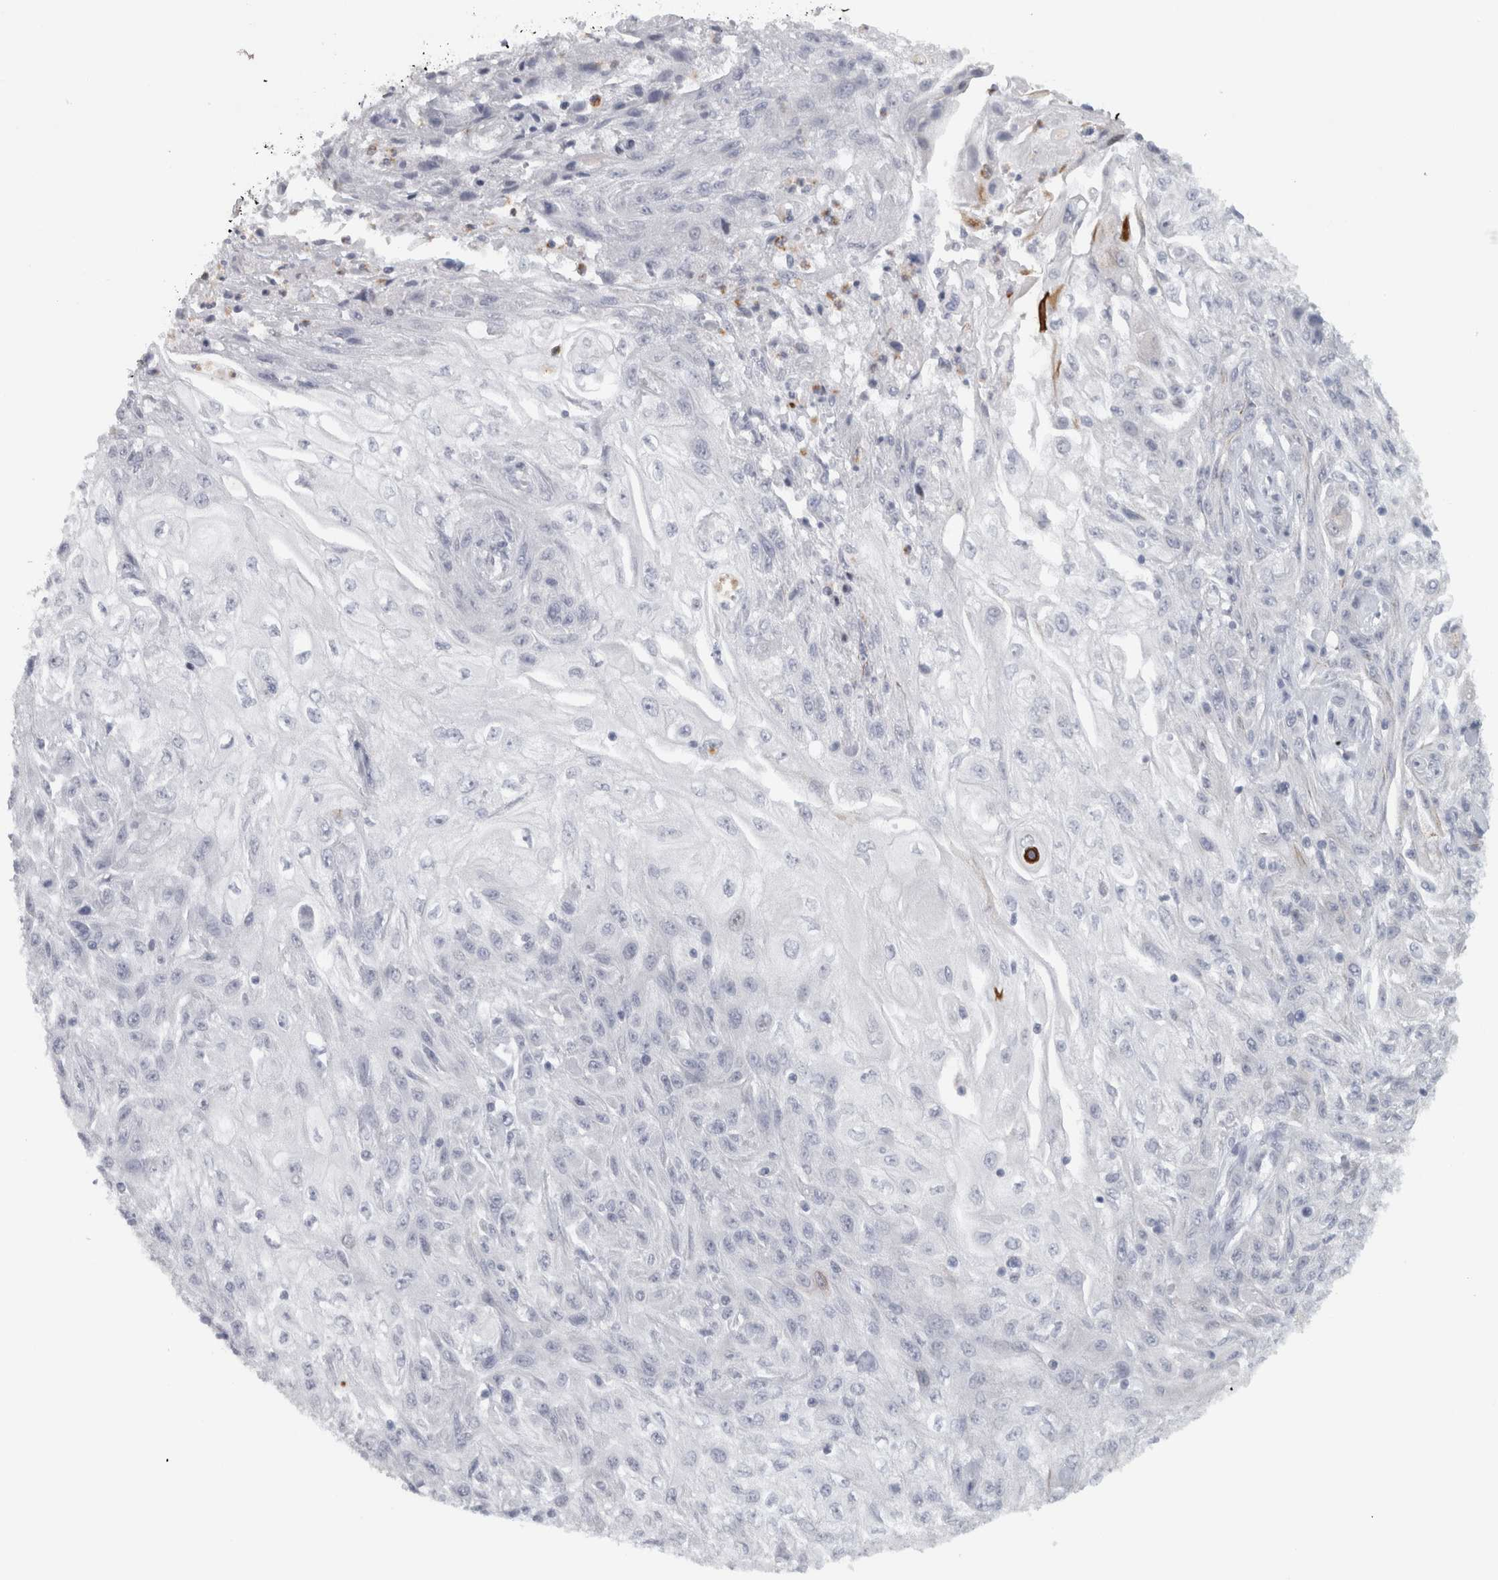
{"staining": {"intensity": "negative", "quantity": "none", "location": "none"}, "tissue": "skin cancer", "cell_type": "Tumor cells", "image_type": "cancer", "snomed": [{"axis": "morphology", "description": "Squamous cell carcinoma, NOS"}, {"axis": "morphology", "description": "Squamous cell carcinoma, metastatic, NOS"}, {"axis": "topography", "description": "Skin"}, {"axis": "topography", "description": "Lymph node"}], "caption": "Micrograph shows no significant protein staining in tumor cells of skin cancer.", "gene": "PTPRN2", "patient": {"sex": "male", "age": 75}}